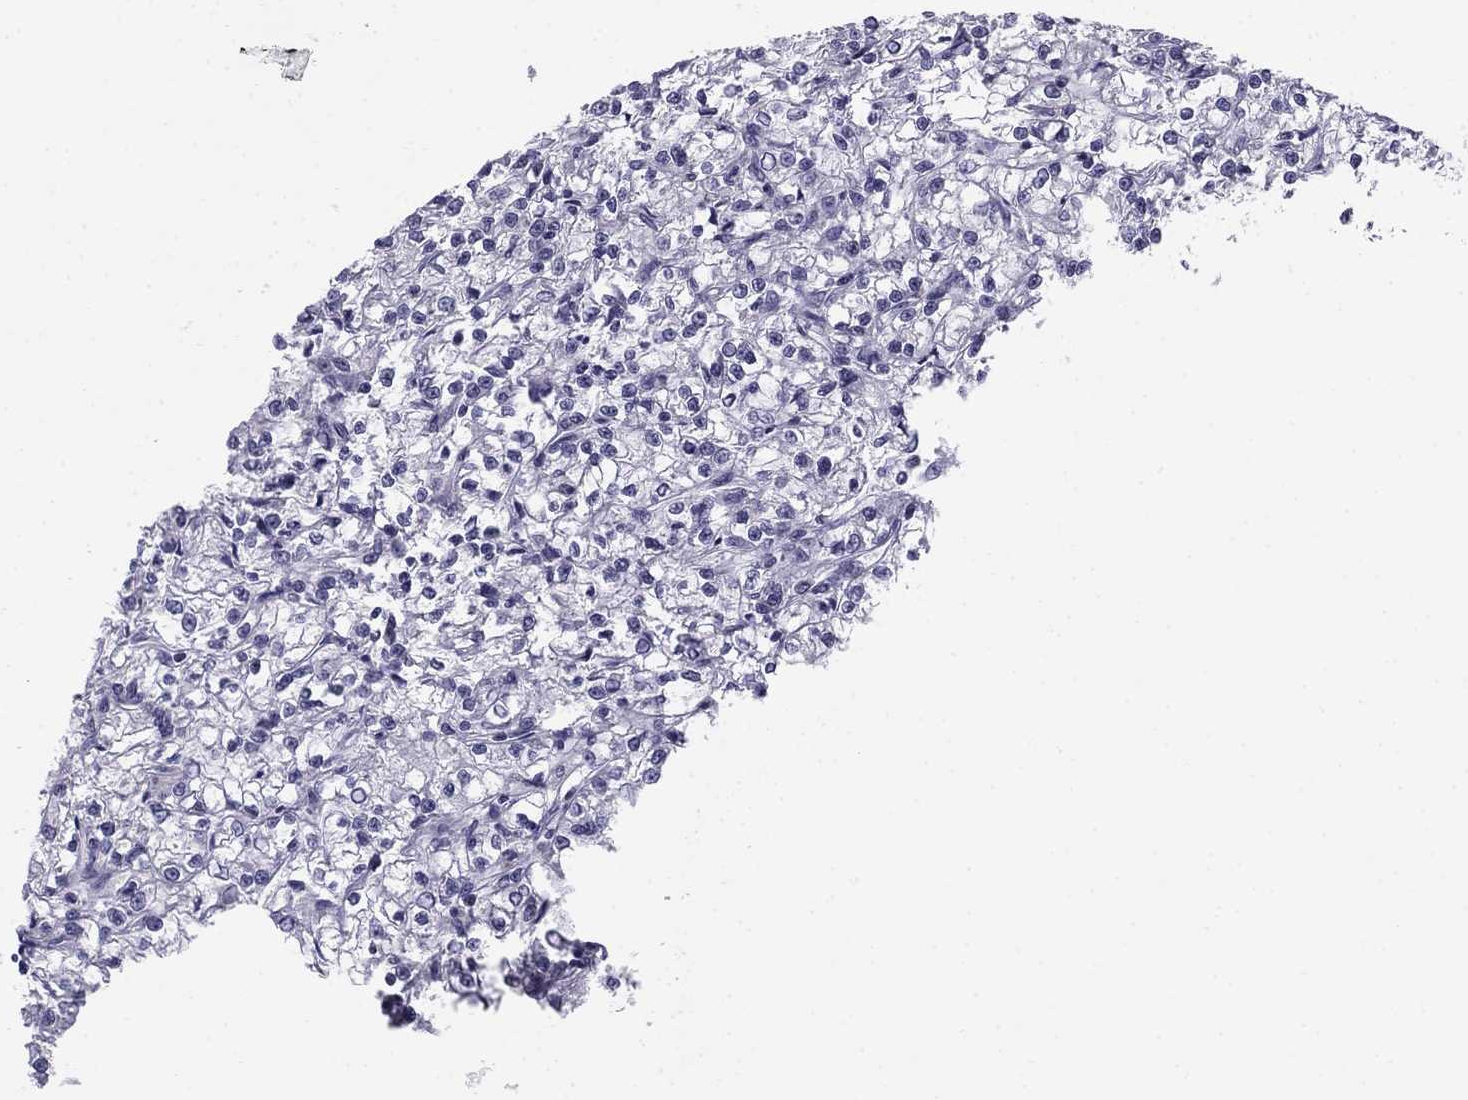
{"staining": {"intensity": "negative", "quantity": "none", "location": "none"}, "tissue": "renal cancer", "cell_type": "Tumor cells", "image_type": "cancer", "snomed": [{"axis": "morphology", "description": "Adenocarcinoma, NOS"}, {"axis": "topography", "description": "Kidney"}], "caption": "IHC image of neoplastic tissue: human adenocarcinoma (renal) stained with DAB shows no significant protein expression in tumor cells. The staining is performed using DAB brown chromogen with nuclei counter-stained in using hematoxylin.", "gene": "TMED3", "patient": {"sex": "female", "age": 59}}